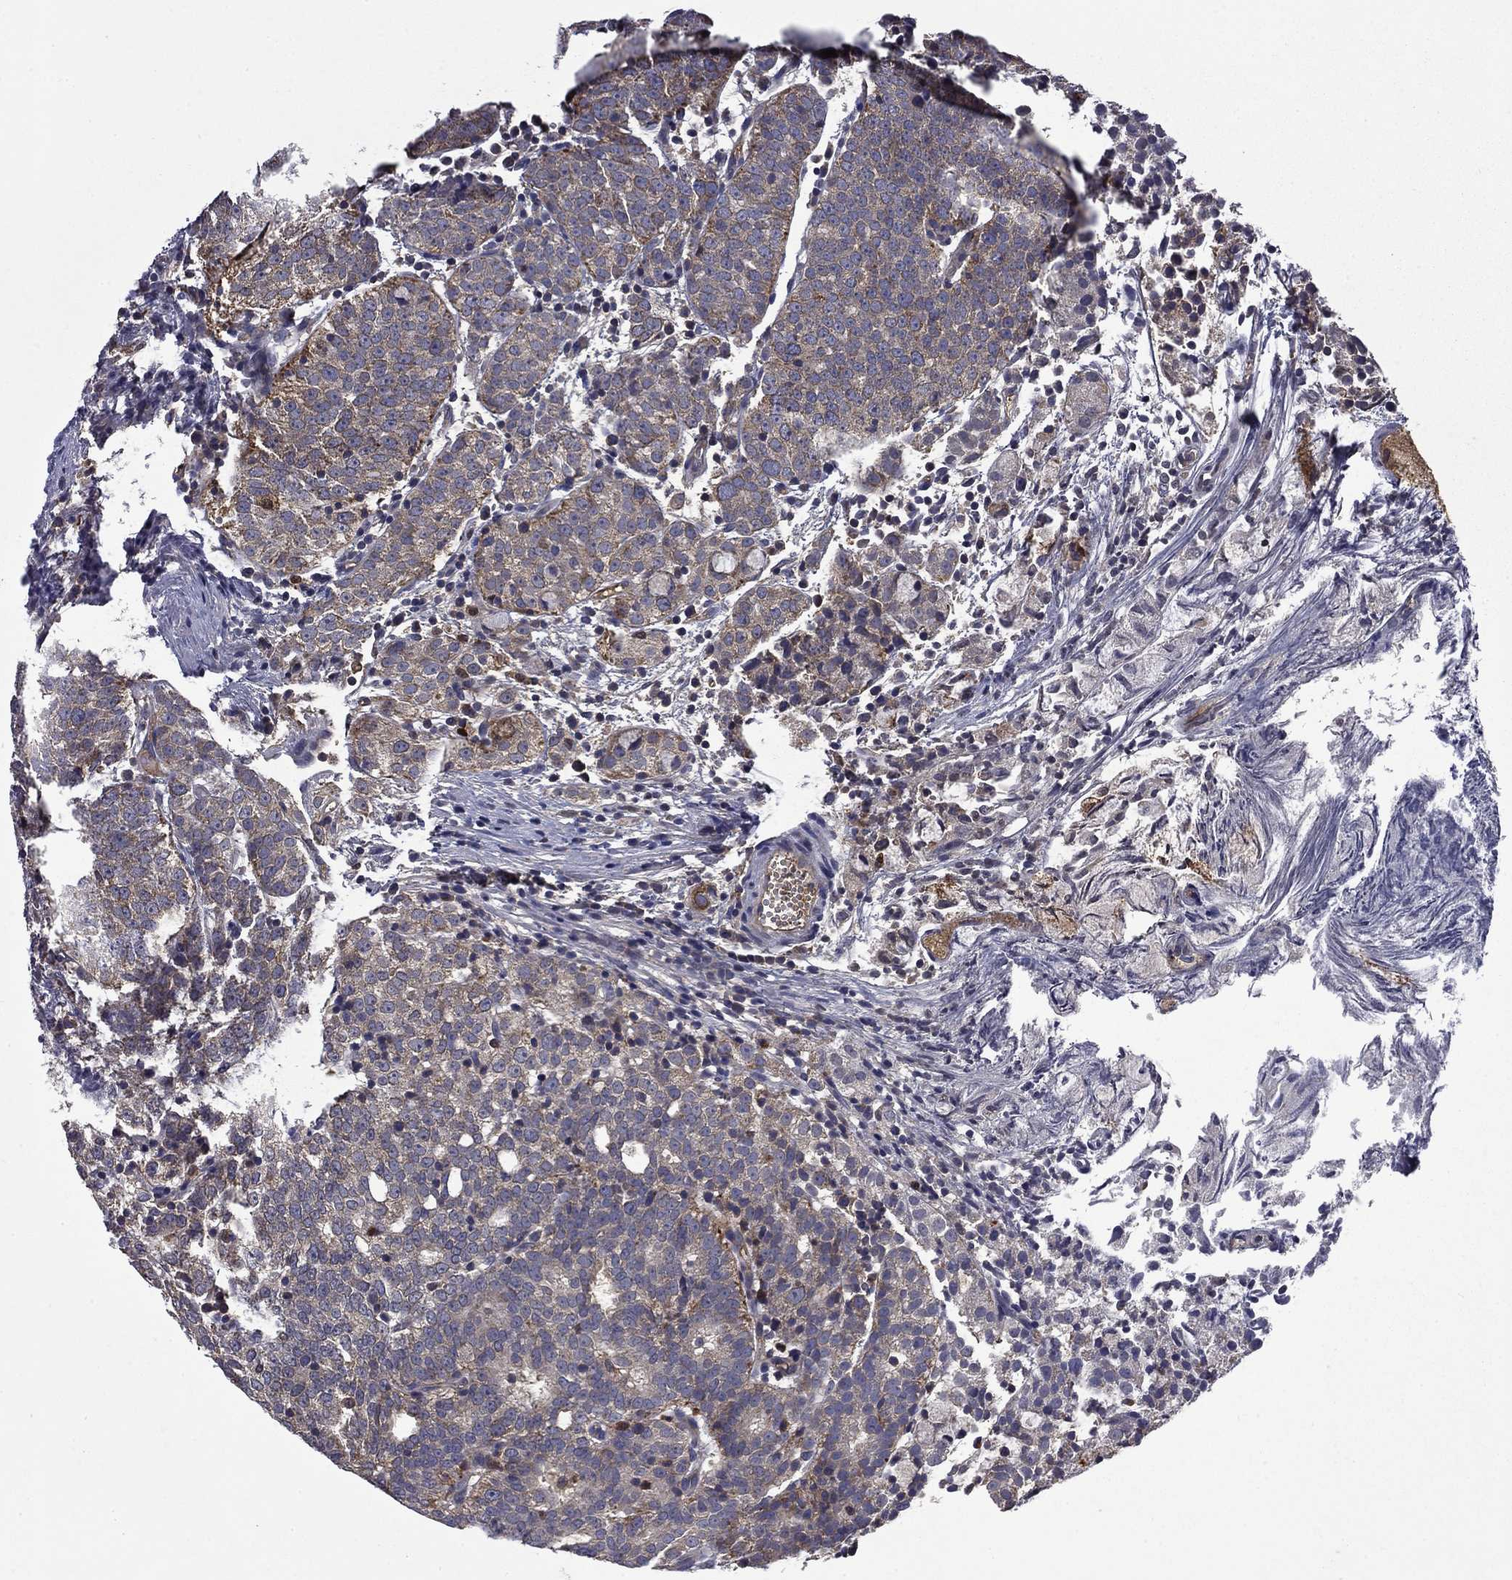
{"staining": {"intensity": "weak", "quantity": "<25%", "location": "cytoplasmic/membranous"}, "tissue": "prostate cancer", "cell_type": "Tumor cells", "image_type": "cancer", "snomed": [{"axis": "morphology", "description": "Adenocarcinoma, High grade"}, {"axis": "topography", "description": "Prostate"}], "caption": "Tumor cells are negative for brown protein staining in adenocarcinoma (high-grade) (prostate).", "gene": "CEACAM7", "patient": {"sex": "male", "age": 53}}